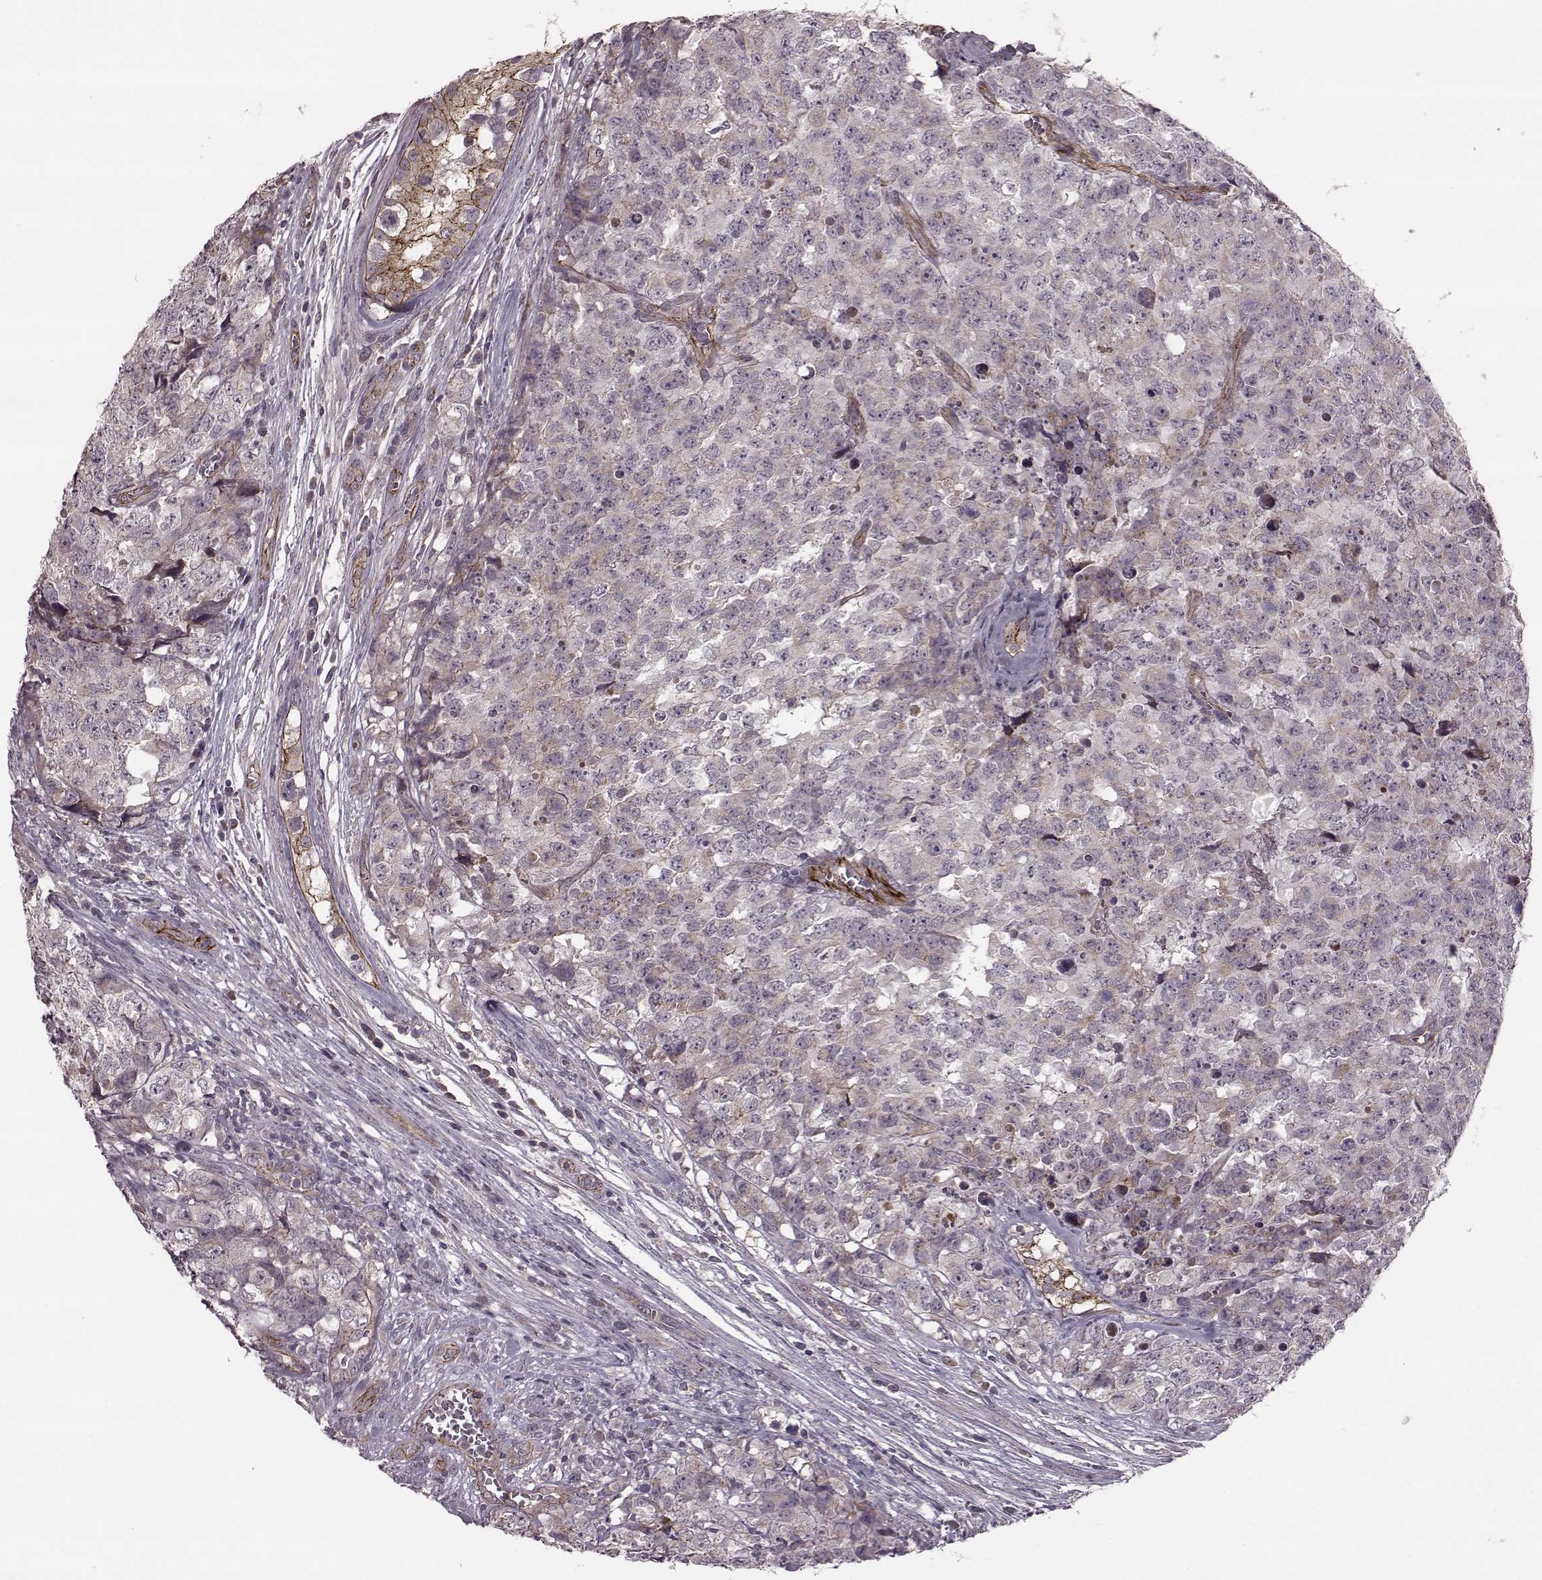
{"staining": {"intensity": "weak", "quantity": "<25%", "location": "cytoplasmic/membranous"}, "tissue": "testis cancer", "cell_type": "Tumor cells", "image_type": "cancer", "snomed": [{"axis": "morphology", "description": "Carcinoma, Embryonal, NOS"}, {"axis": "topography", "description": "Testis"}], "caption": "This is a photomicrograph of IHC staining of testis embryonal carcinoma, which shows no positivity in tumor cells.", "gene": "SYNPO", "patient": {"sex": "male", "age": 23}}